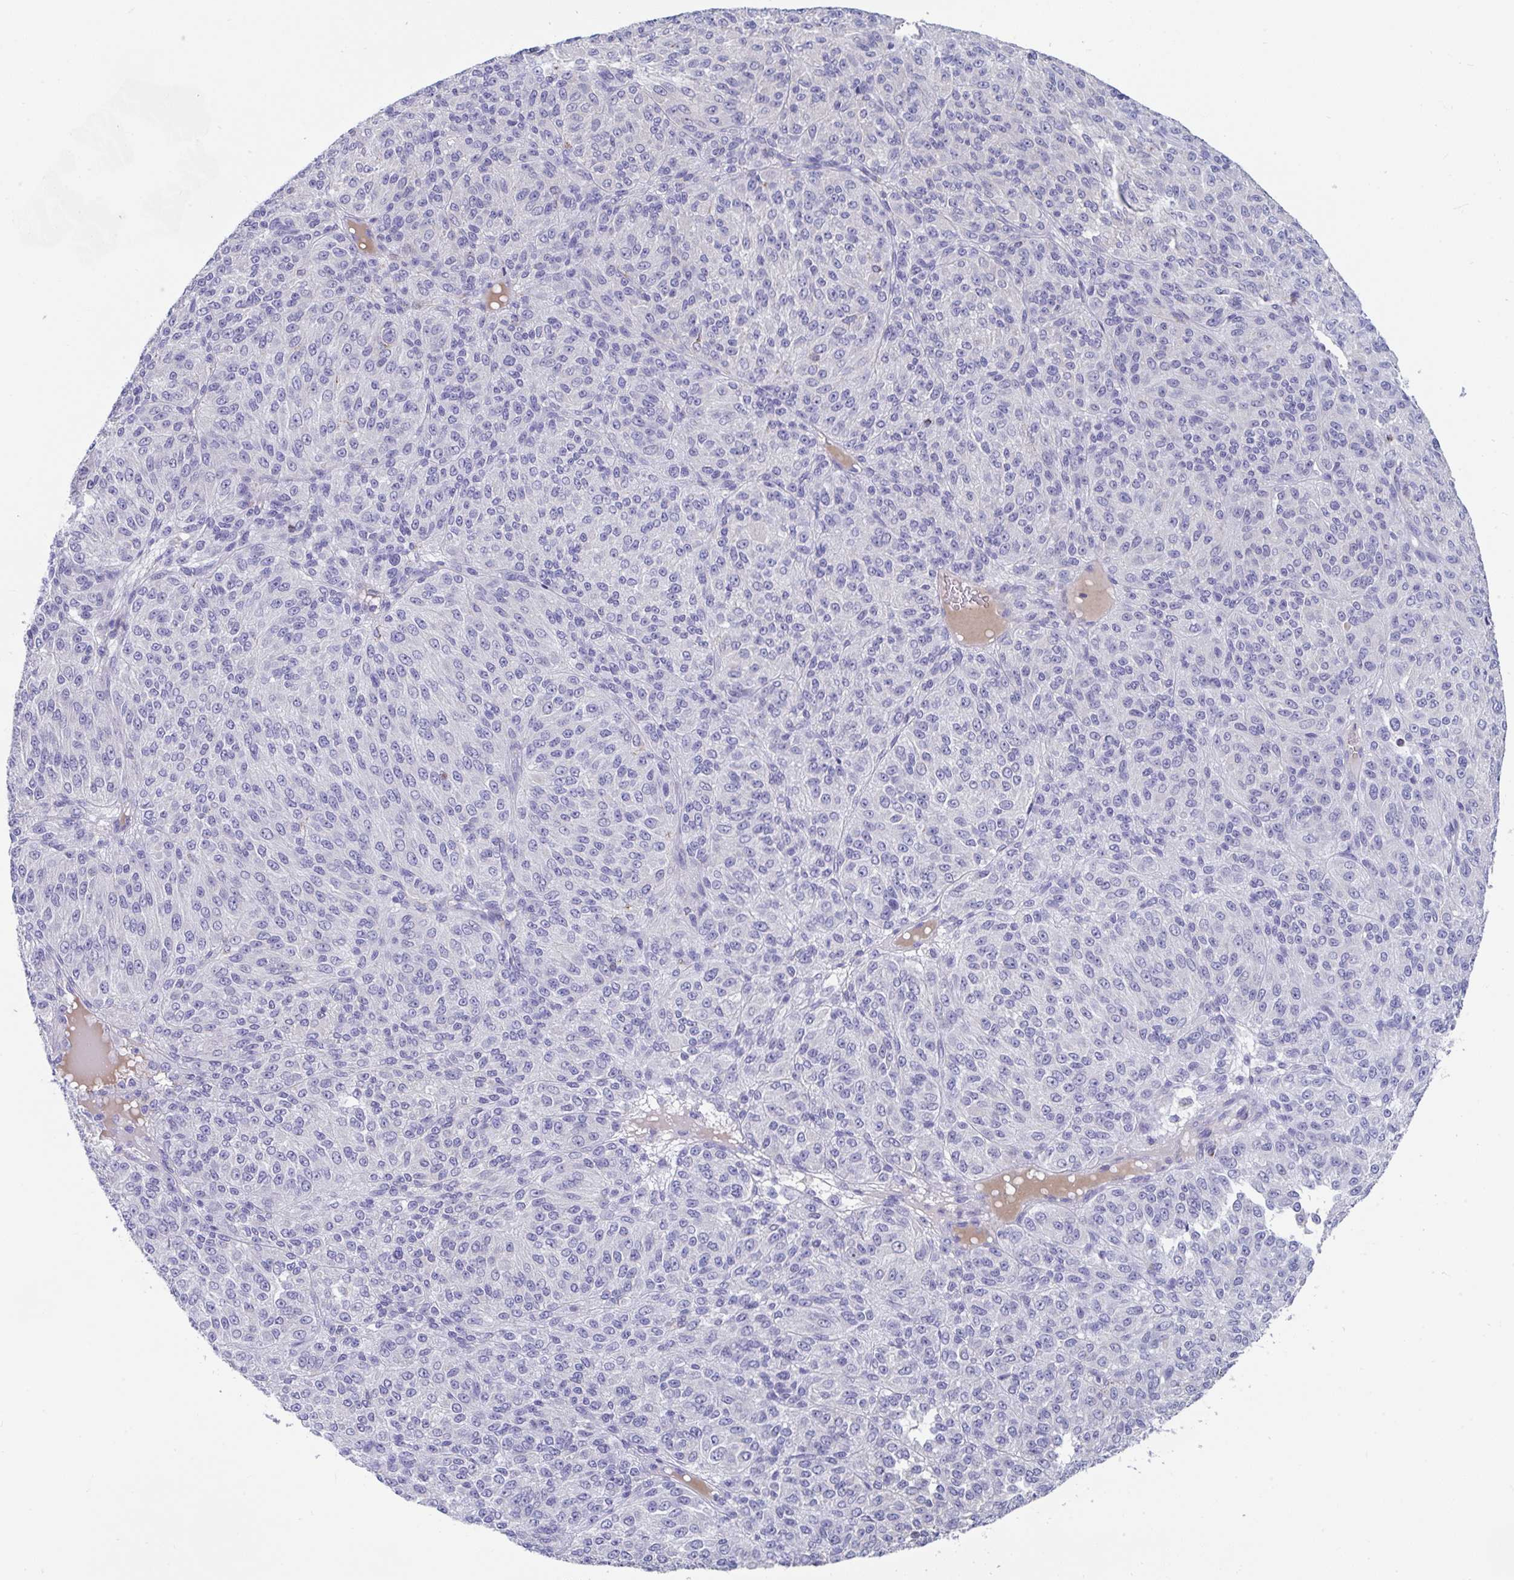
{"staining": {"intensity": "negative", "quantity": "none", "location": "none"}, "tissue": "melanoma", "cell_type": "Tumor cells", "image_type": "cancer", "snomed": [{"axis": "morphology", "description": "Malignant melanoma, Metastatic site"}, {"axis": "topography", "description": "Brain"}], "caption": "A high-resolution photomicrograph shows immunohistochemistry staining of melanoma, which reveals no significant positivity in tumor cells.", "gene": "MGAM2", "patient": {"sex": "female", "age": 56}}